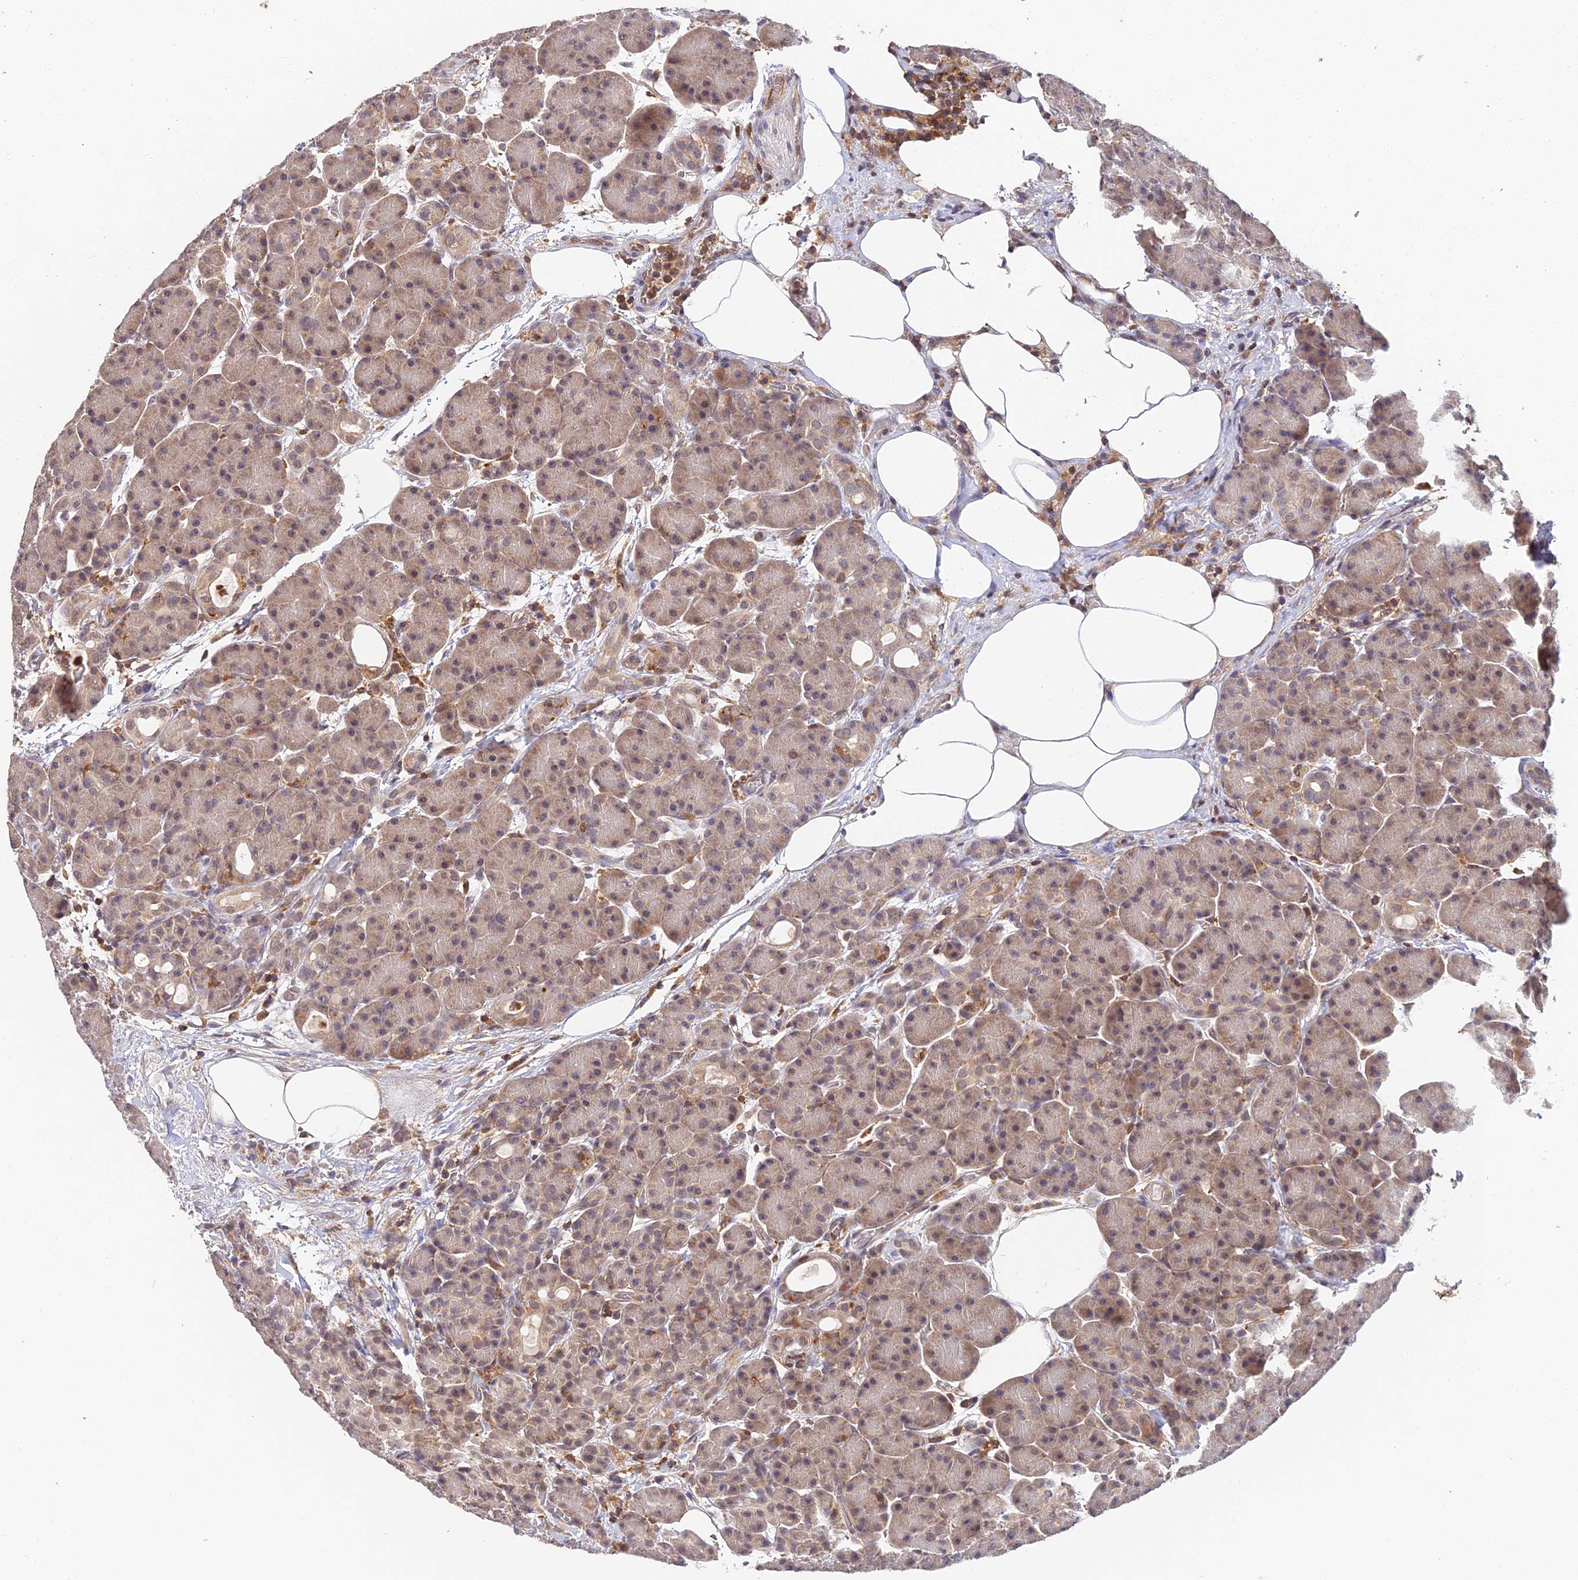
{"staining": {"intensity": "moderate", "quantity": "25%-75%", "location": "cytoplasmic/membranous"}, "tissue": "pancreas", "cell_type": "Exocrine glandular cells", "image_type": "normal", "snomed": [{"axis": "morphology", "description": "Normal tissue, NOS"}, {"axis": "topography", "description": "Pancreas"}], "caption": "Immunohistochemistry of benign human pancreas demonstrates medium levels of moderate cytoplasmic/membranous positivity in approximately 25%-75% of exocrine glandular cells.", "gene": "TPRX1", "patient": {"sex": "male", "age": 63}}